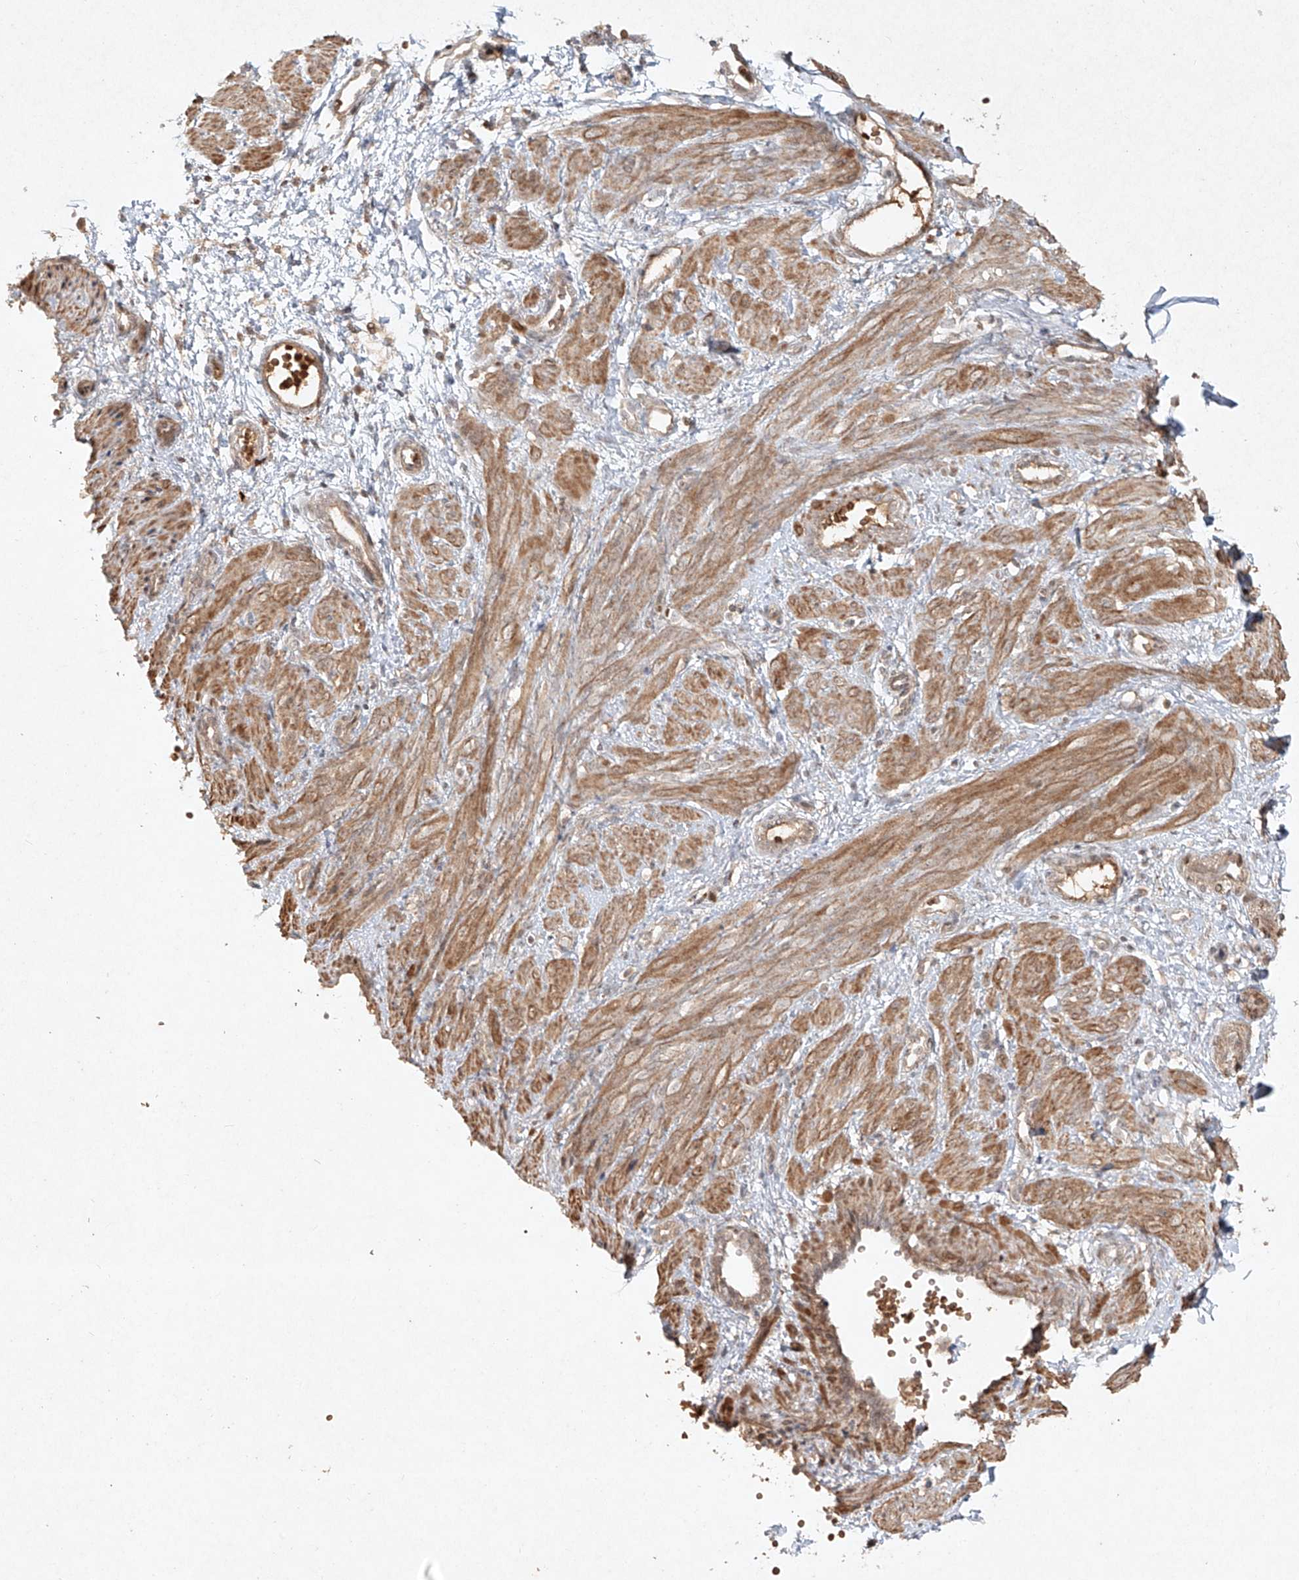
{"staining": {"intensity": "moderate", "quantity": ">75%", "location": "cytoplasmic/membranous"}, "tissue": "smooth muscle", "cell_type": "Smooth muscle cells", "image_type": "normal", "snomed": [{"axis": "morphology", "description": "Normal tissue, NOS"}, {"axis": "topography", "description": "Endometrium"}], "caption": "Immunohistochemical staining of unremarkable human smooth muscle shows medium levels of moderate cytoplasmic/membranous positivity in approximately >75% of smooth muscle cells.", "gene": "CYYR1", "patient": {"sex": "female", "age": 33}}